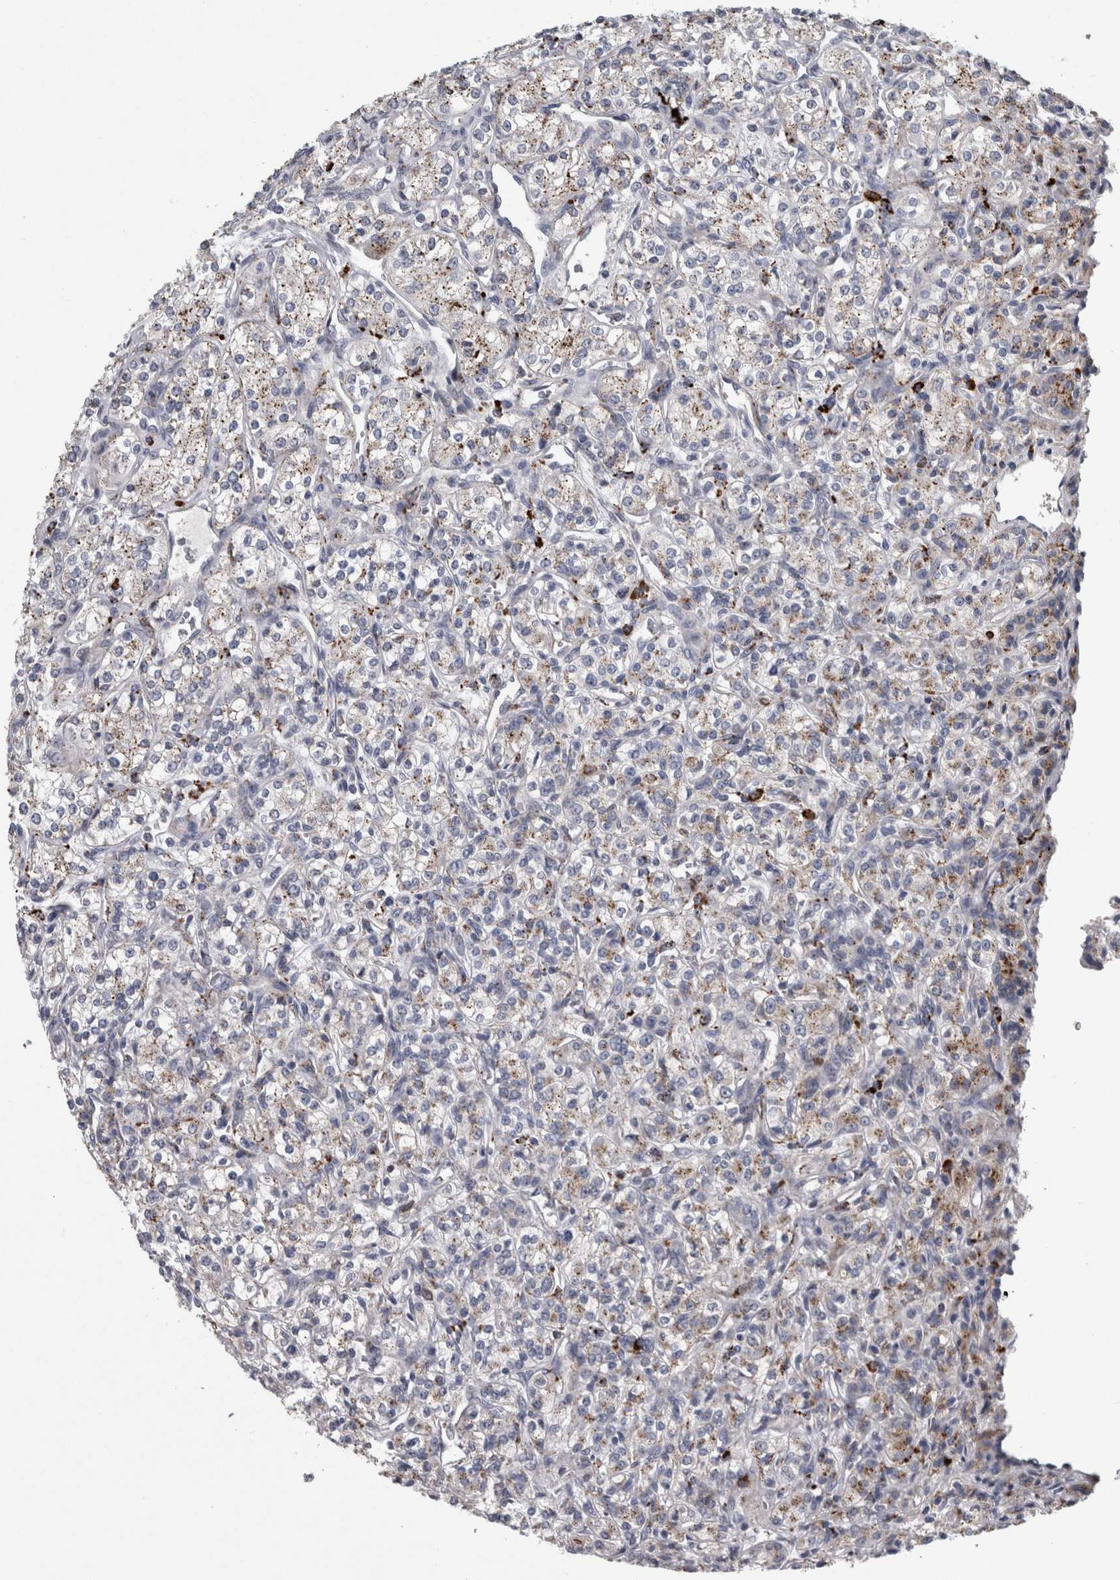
{"staining": {"intensity": "weak", "quantity": "25%-75%", "location": "cytoplasmic/membranous"}, "tissue": "renal cancer", "cell_type": "Tumor cells", "image_type": "cancer", "snomed": [{"axis": "morphology", "description": "Adenocarcinoma, NOS"}, {"axis": "topography", "description": "Kidney"}], "caption": "A histopathology image of human renal cancer stained for a protein reveals weak cytoplasmic/membranous brown staining in tumor cells.", "gene": "DPP7", "patient": {"sex": "male", "age": 77}}